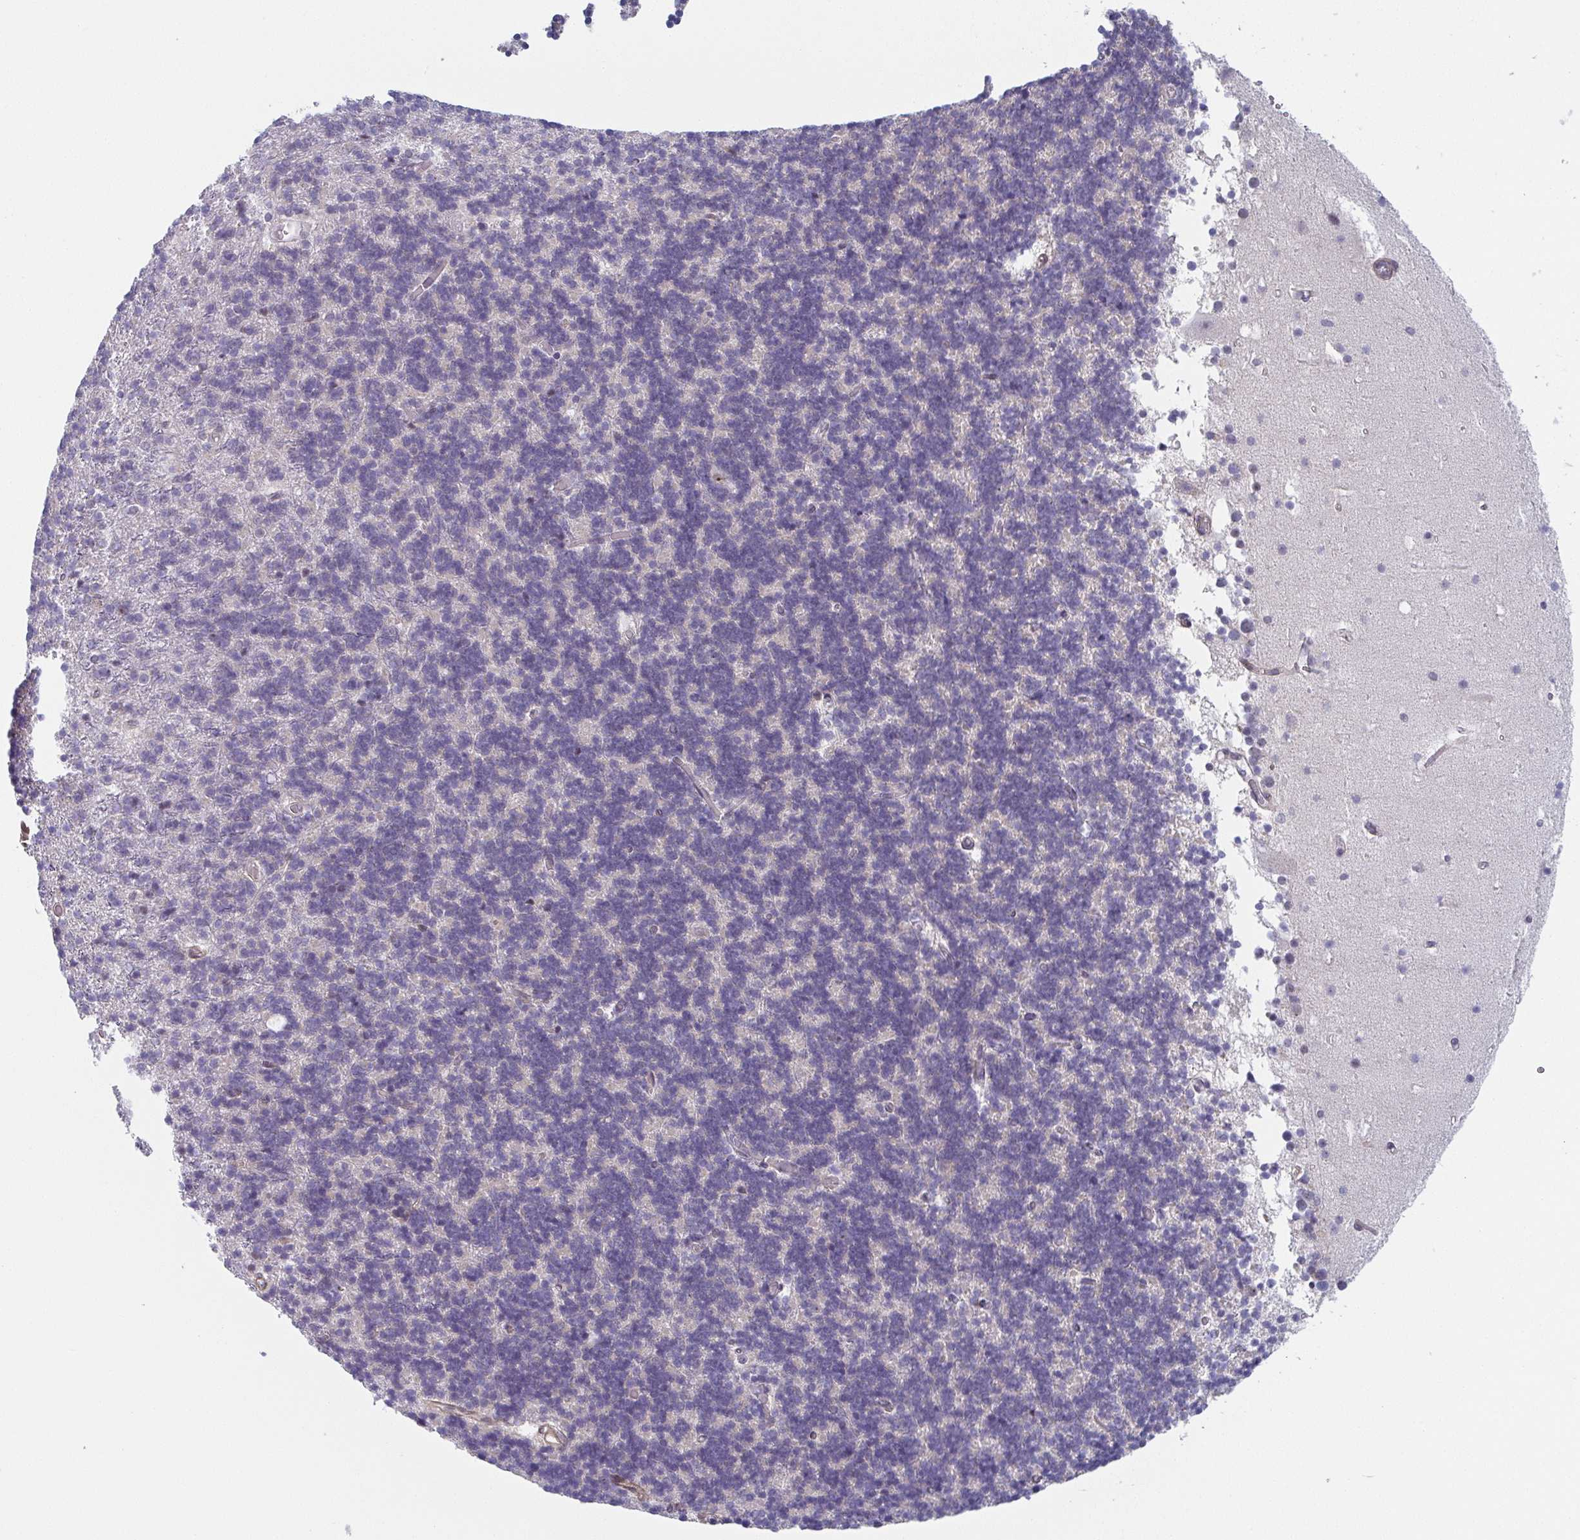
{"staining": {"intensity": "negative", "quantity": "none", "location": "none"}, "tissue": "cerebellum", "cell_type": "Cells in granular layer", "image_type": "normal", "snomed": [{"axis": "morphology", "description": "Normal tissue, NOS"}, {"axis": "topography", "description": "Cerebellum"}], "caption": "The IHC histopathology image has no significant positivity in cells in granular layer of cerebellum. The staining was performed using DAB to visualize the protein expression in brown, while the nuclei were stained in blue with hematoxylin (Magnification: 20x).", "gene": "EXOSC7", "patient": {"sex": "male", "age": 70}}